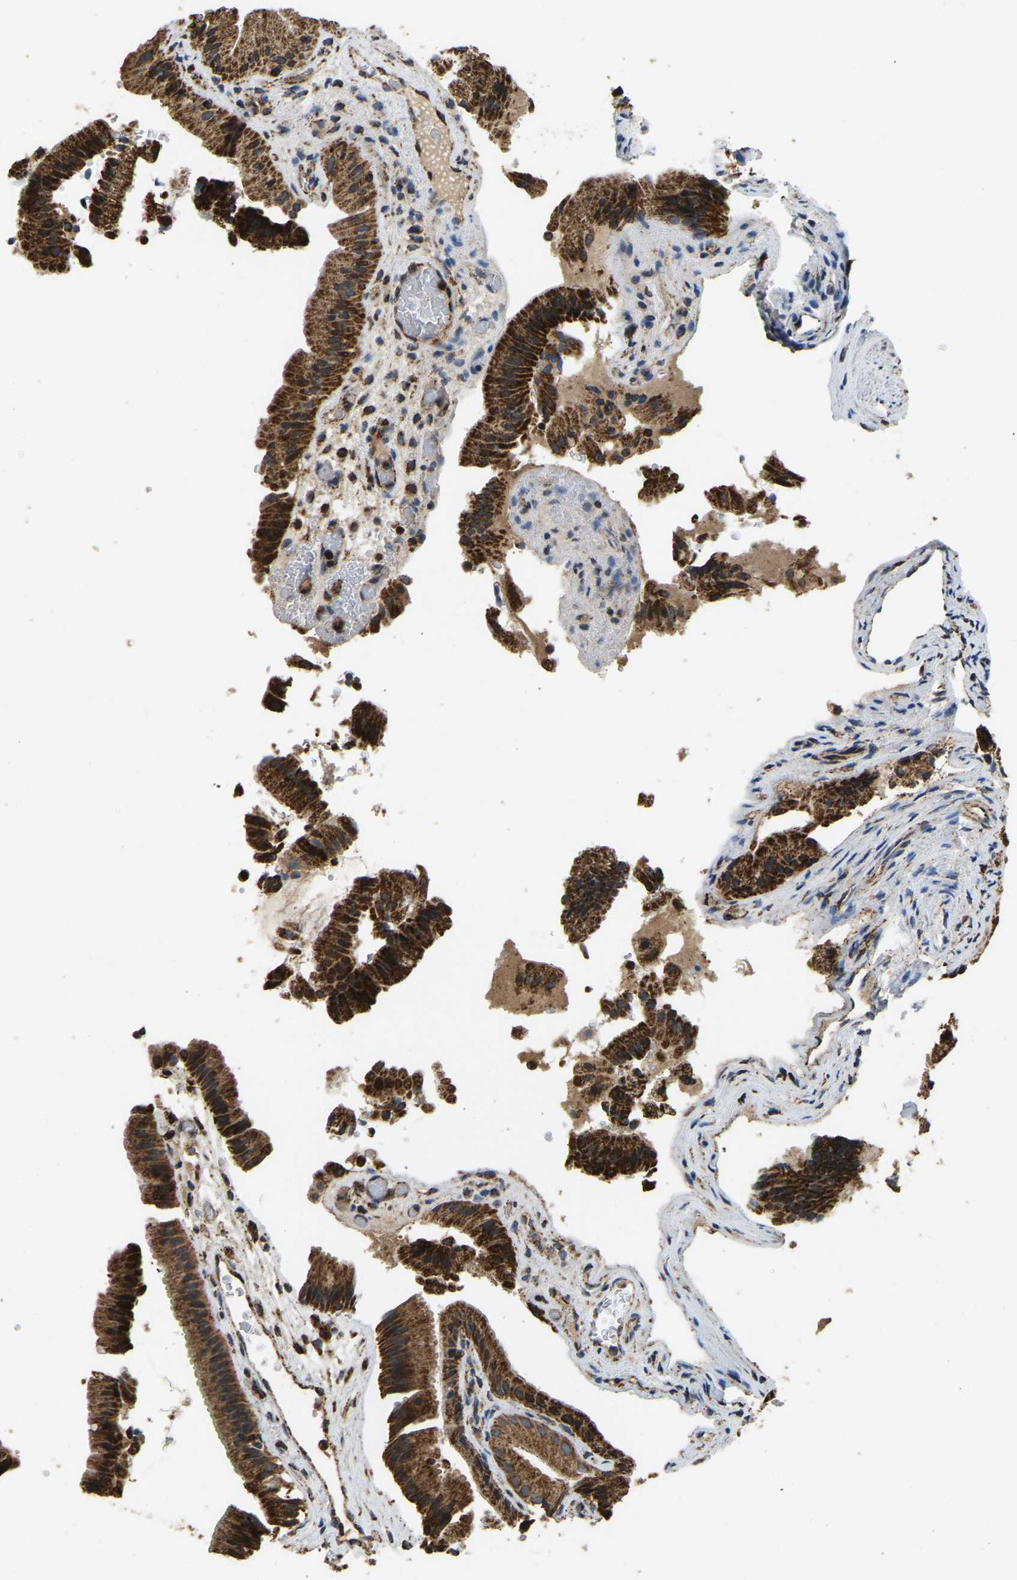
{"staining": {"intensity": "strong", "quantity": ">75%", "location": "cytoplasmic/membranous"}, "tissue": "gallbladder", "cell_type": "Glandular cells", "image_type": "normal", "snomed": [{"axis": "morphology", "description": "Normal tissue, NOS"}, {"axis": "topography", "description": "Gallbladder"}], "caption": "Gallbladder stained with immunohistochemistry (IHC) reveals strong cytoplasmic/membranous expression in about >75% of glandular cells. The staining was performed using DAB, with brown indicating positive protein expression. Nuclei are stained blue with hematoxylin.", "gene": "TUFM", "patient": {"sex": "male", "age": 49}}